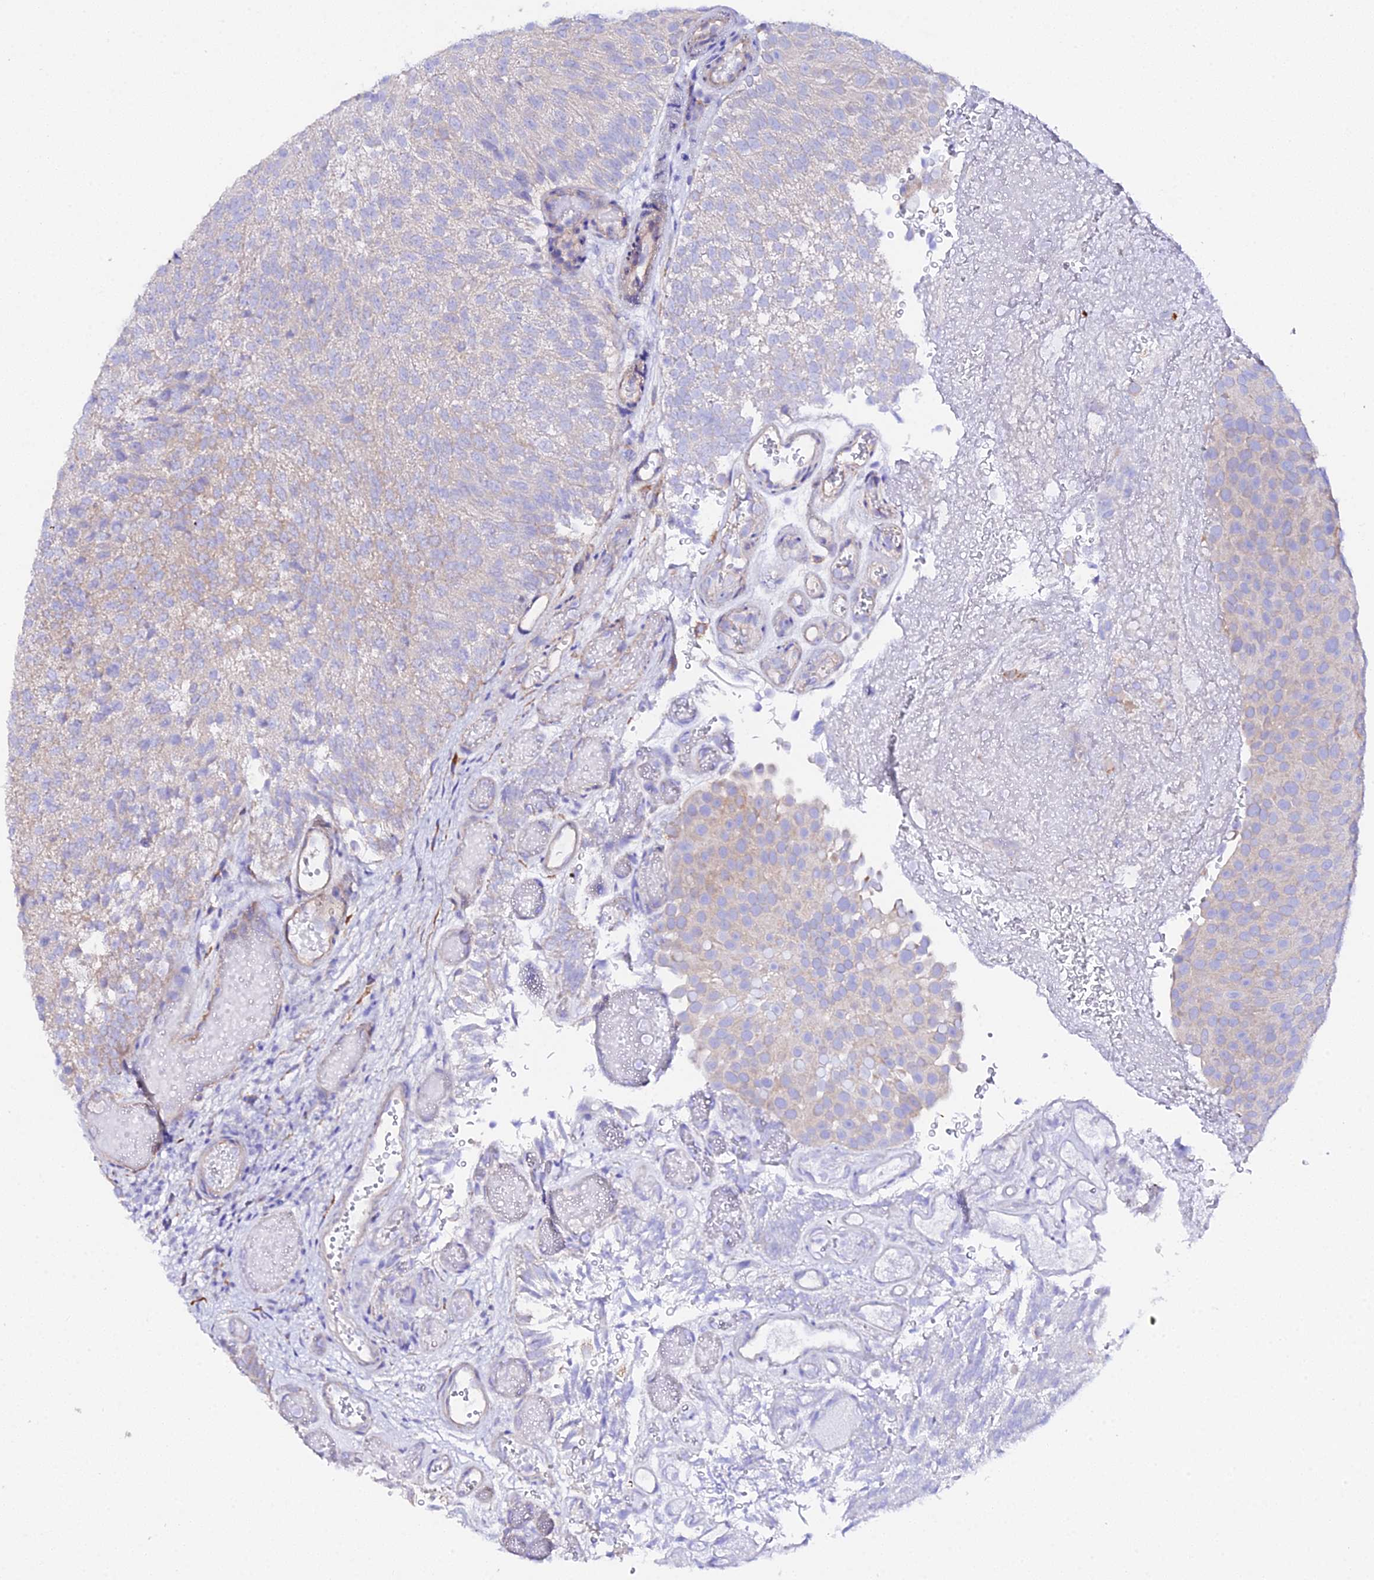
{"staining": {"intensity": "weak", "quantity": "25%-75%", "location": "cytoplasmic/membranous"}, "tissue": "urothelial cancer", "cell_type": "Tumor cells", "image_type": "cancer", "snomed": [{"axis": "morphology", "description": "Urothelial carcinoma, Low grade"}, {"axis": "topography", "description": "Urinary bladder"}], "caption": "This micrograph reveals urothelial carcinoma (low-grade) stained with IHC to label a protein in brown. The cytoplasmic/membranous of tumor cells show weak positivity for the protein. Nuclei are counter-stained blue.", "gene": "CFAP45", "patient": {"sex": "male", "age": 78}}